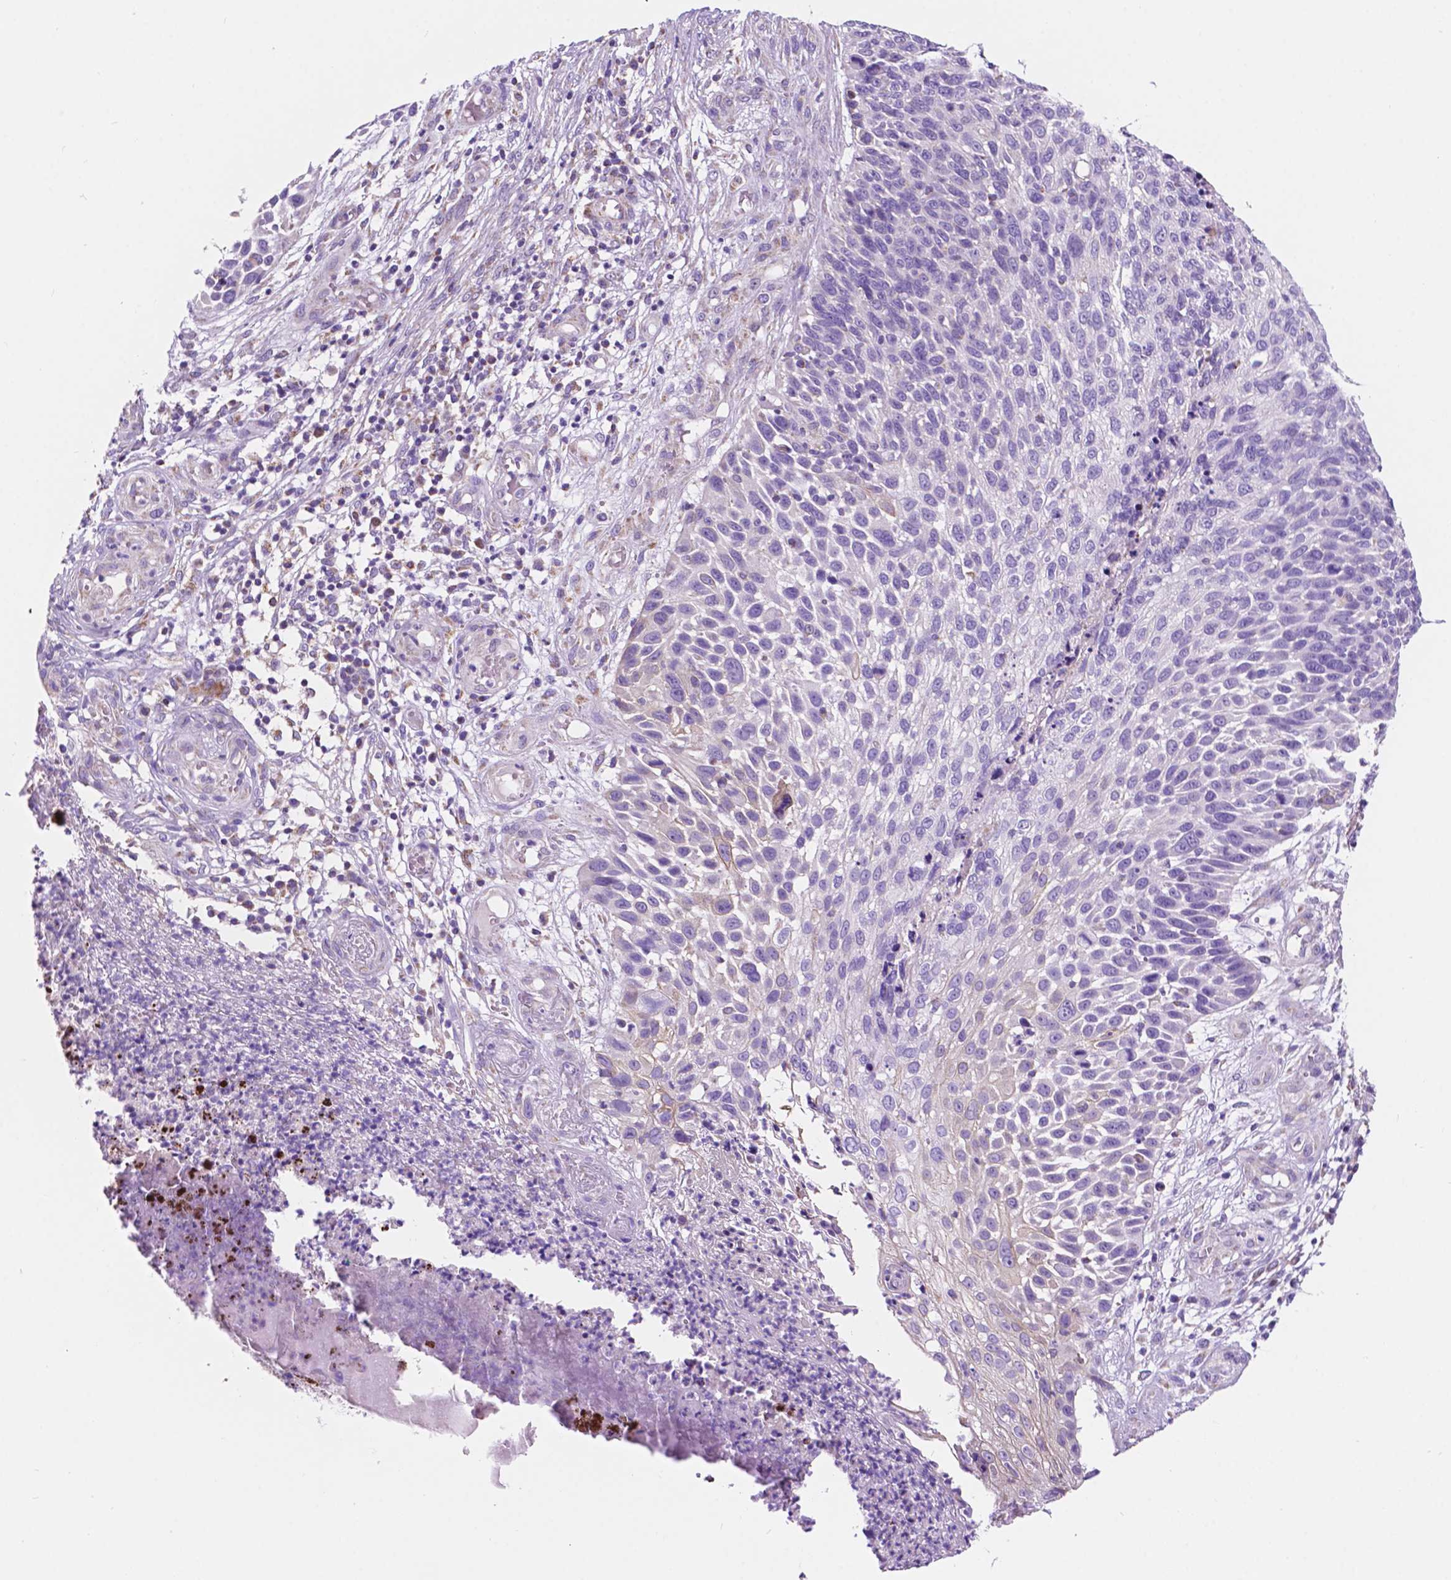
{"staining": {"intensity": "weak", "quantity": "<25%", "location": "cytoplasmic/membranous"}, "tissue": "skin cancer", "cell_type": "Tumor cells", "image_type": "cancer", "snomed": [{"axis": "morphology", "description": "Squamous cell carcinoma, NOS"}, {"axis": "topography", "description": "Skin"}], "caption": "Immunohistochemistry of skin cancer reveals no expression in tumor cells.", "gene": "TRPV5", "patient": {"sex": "male", "age": 92}}